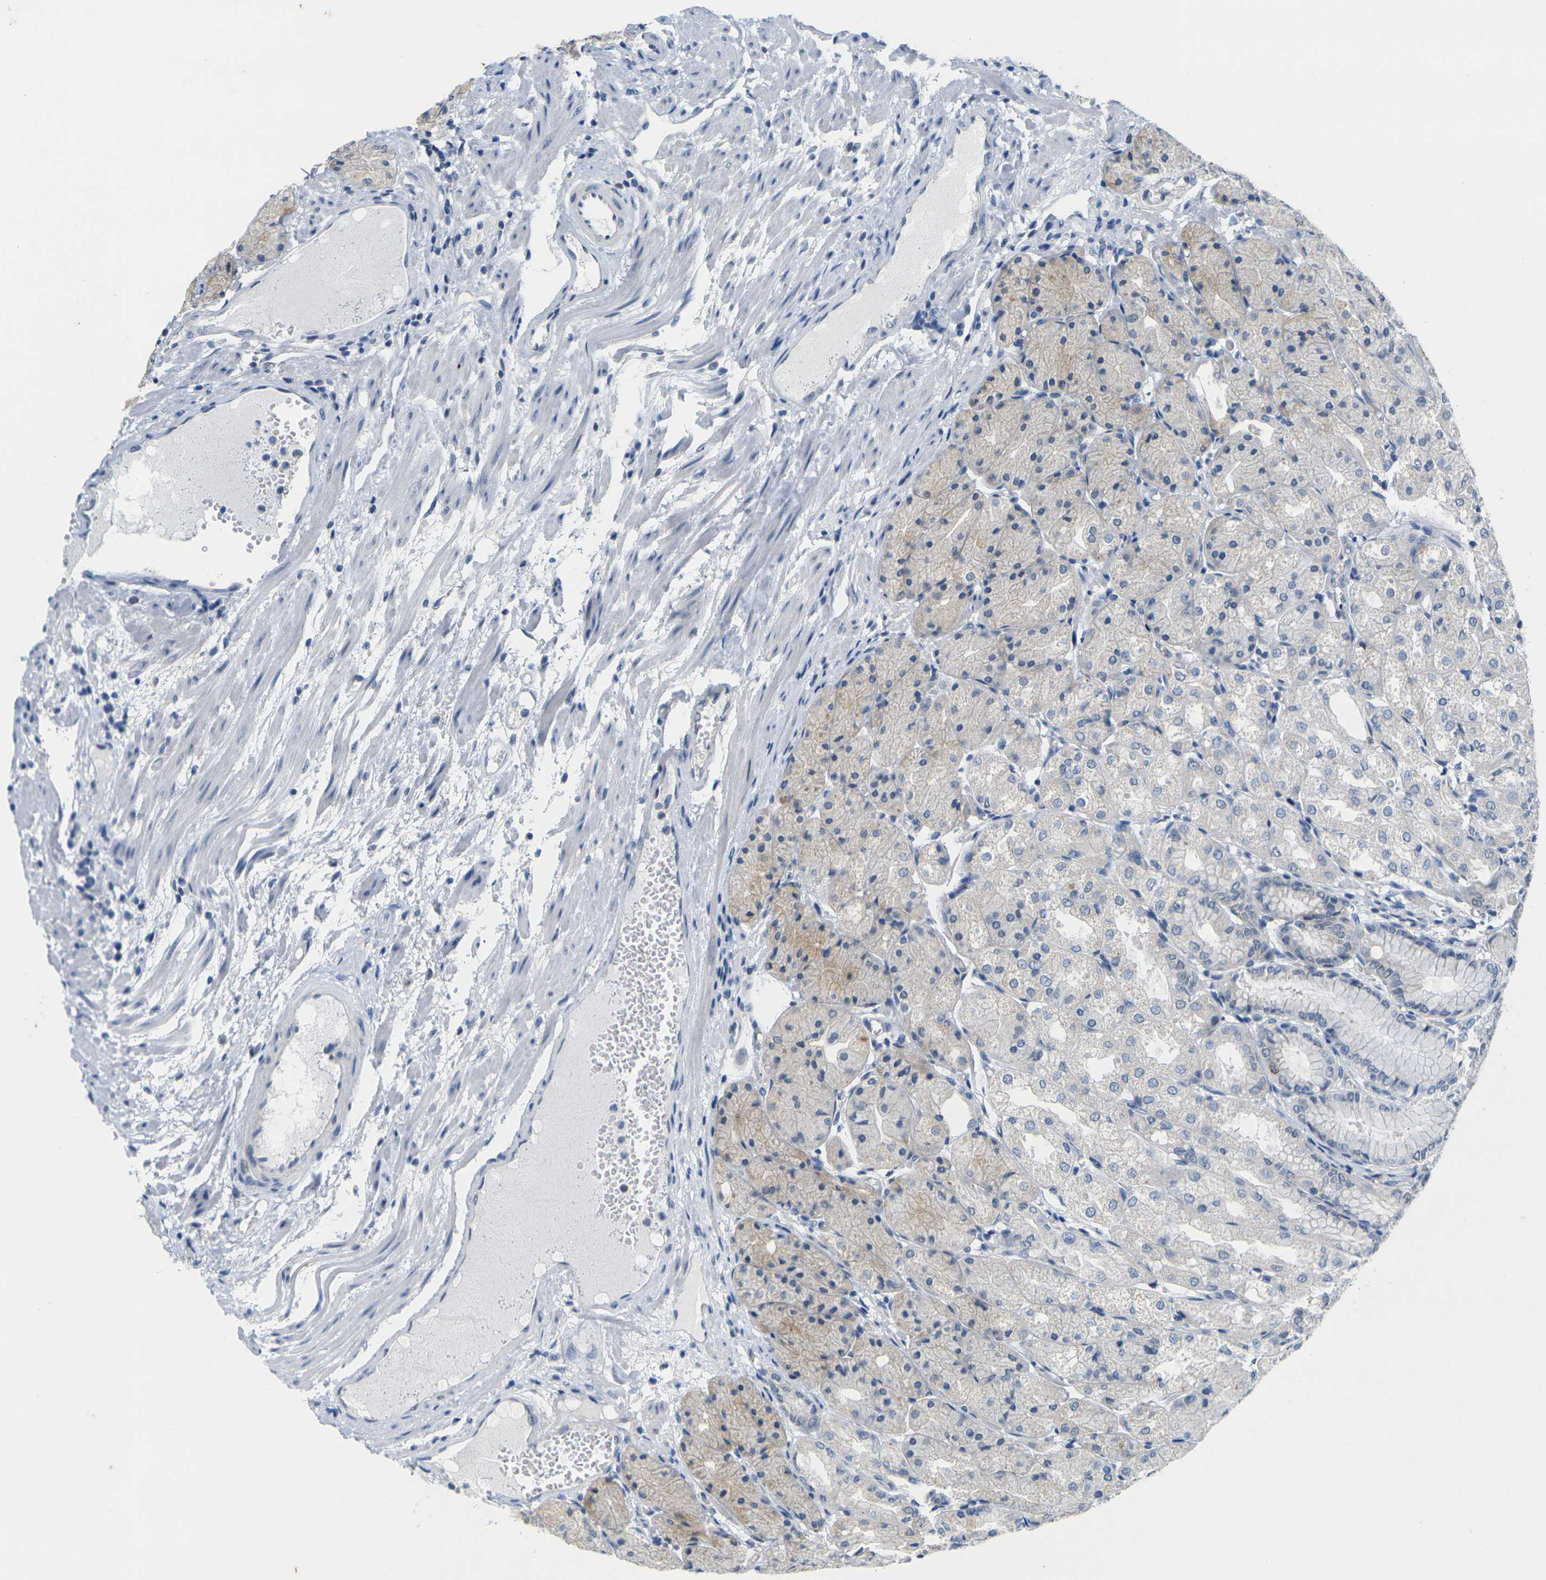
{"staining": {"intensity": "weak", "quantity": "<25%", "location": "cytoplasmic/membranous"}, "tissue": "stomach", "cell_type": "Glandular cells", "image_type": "normal", "snomed": [{"axis": "morphology", "description": "Normal tissue, NOS"}, {"axis": "topography", "description": "Stomach, upper"}], "caption": "Micrograph shows no protein expression in glandular cells of unremarkable stomach.", "gene": "CDK2", "patient": {"sex": "male", "age": 72}}